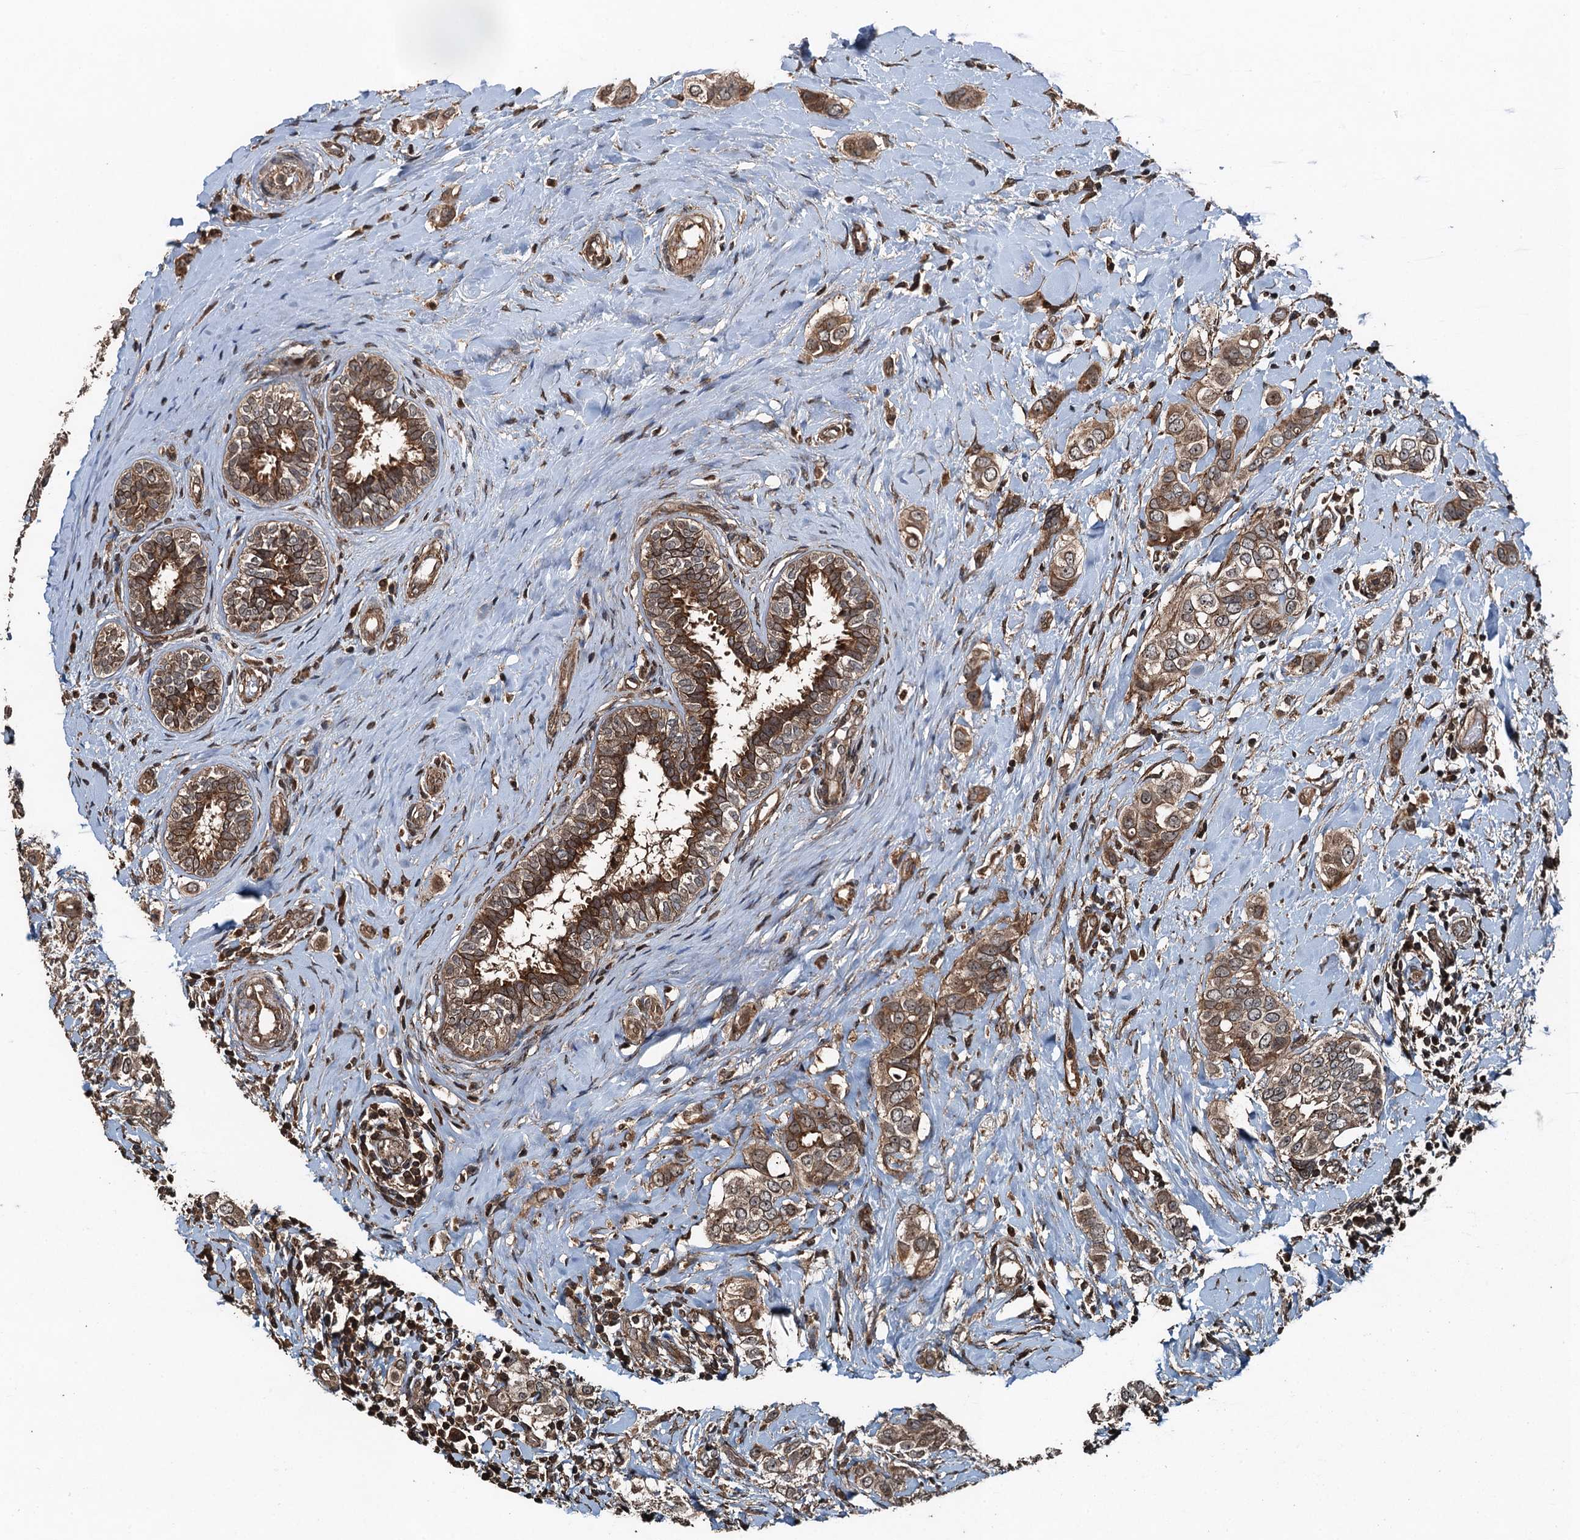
{"staining": {"intensity": "moderate", "quantity": ">75%", "location": "cytoplasmic/membranous"}, "tissue": "breast cancer", "cell_type": "Tumor cells", "image_type": "cancer", "snomed": [{"axis": "morphology", "description": "Lobular carcinoma"}, {"axis": "topography", "description": "Breast"}], "caption": "DAB (3,3'-diaminobenzidine) immunohistochemical staining of human breast cancer reveals moderate cytoplasmic/membranous protein positivity in about >75% of tumor cells.", "gene": "TCTN1", "patient": {"sex": "female", "age": 51}}